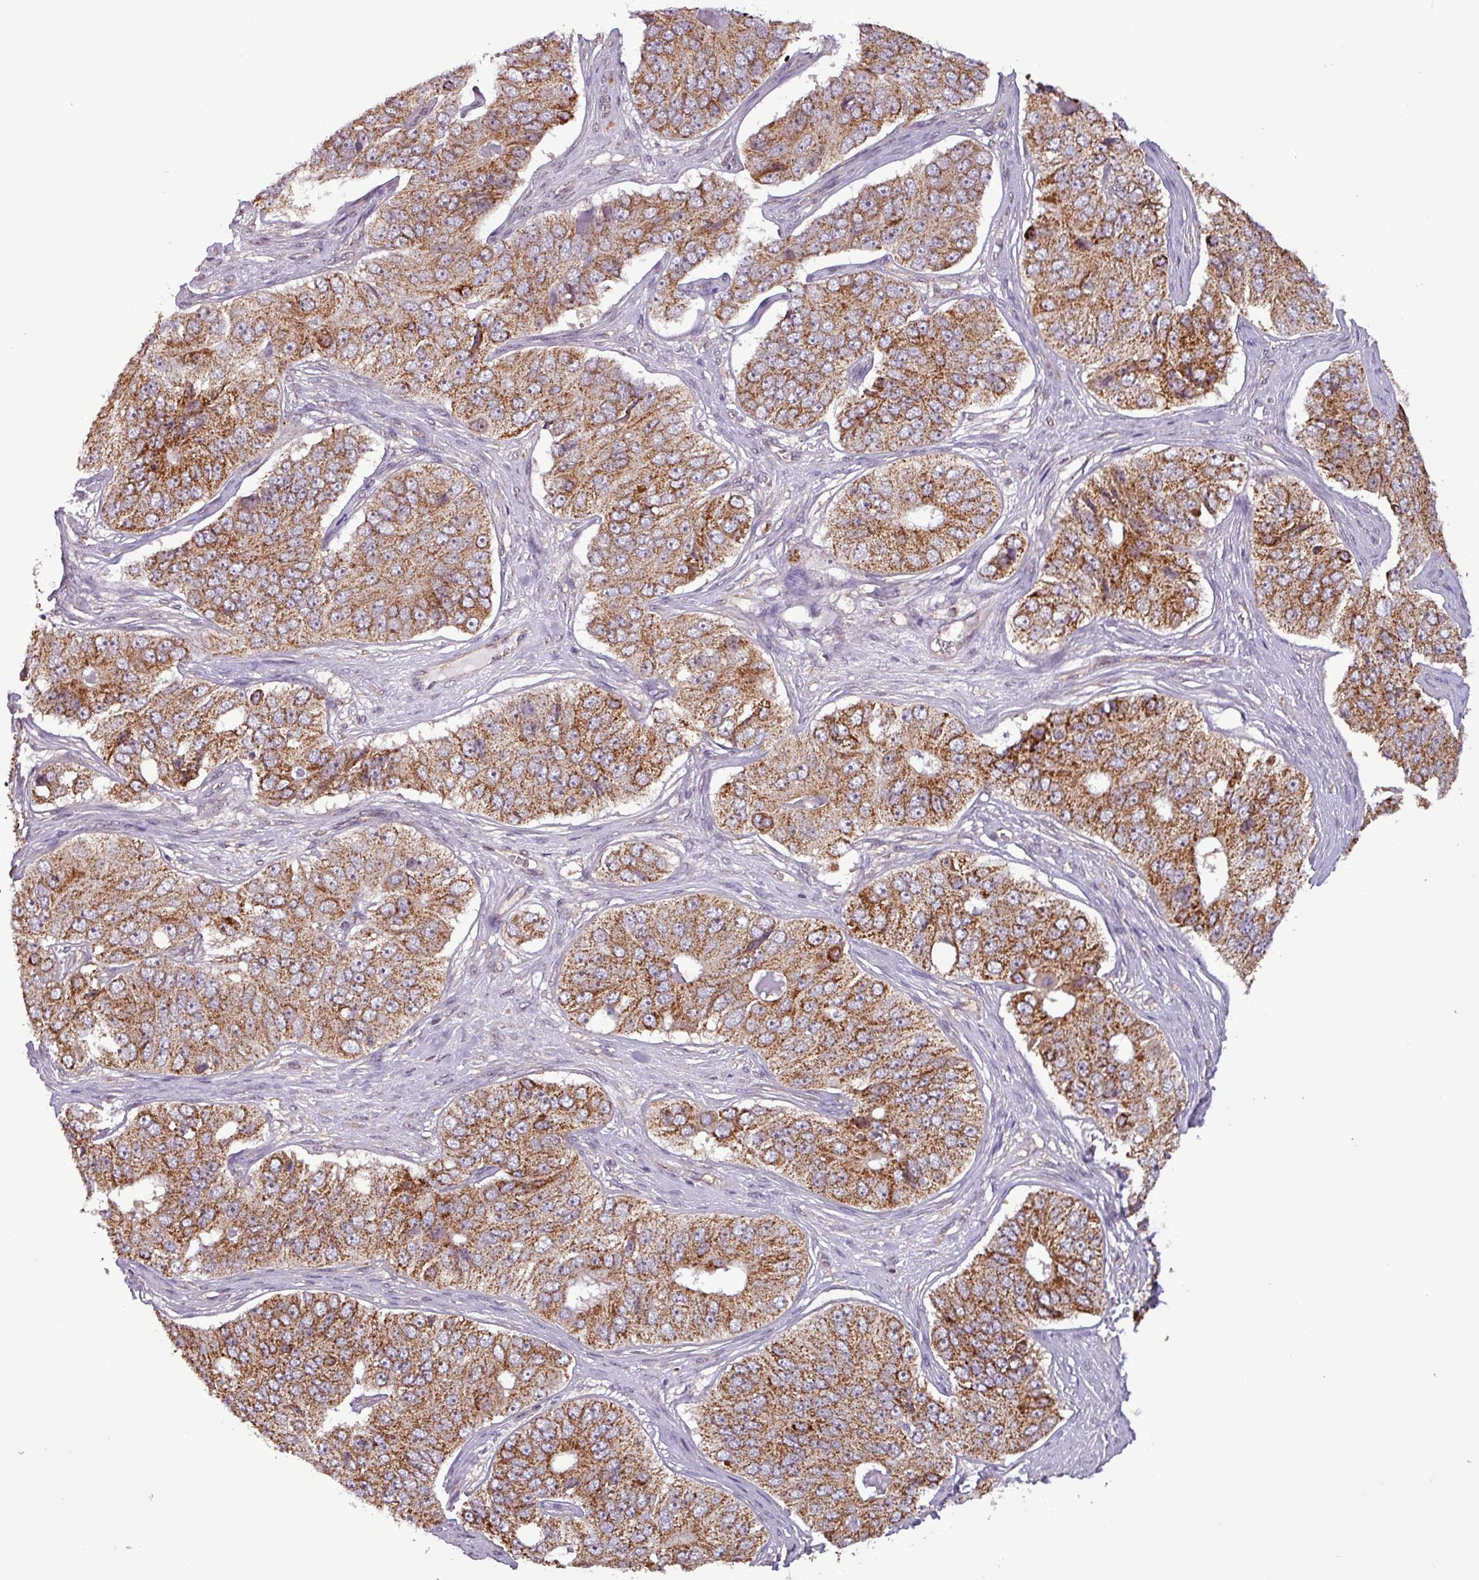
{"staining": {"intensity": "strong", "quantity": ">75%", "location": "cytoplasmic/membranous"}, "tissue": "ovarian cancer", "cell_type": "Tumor cells", "image_type": "cancer", "snomed": [{"axis": "morphology", "description": "Carcinoma, endometroid"}, {"axis": "topography", "description": "Ovary"}], "caption": "Ovarian cancer stained for a protein (brown) demonstrates strong cytoplasmic/membranous positive staining in approximately >75% of tumor cells.", "gene": "MCTP2", "patient": {"sex": "female", "age": 51}}